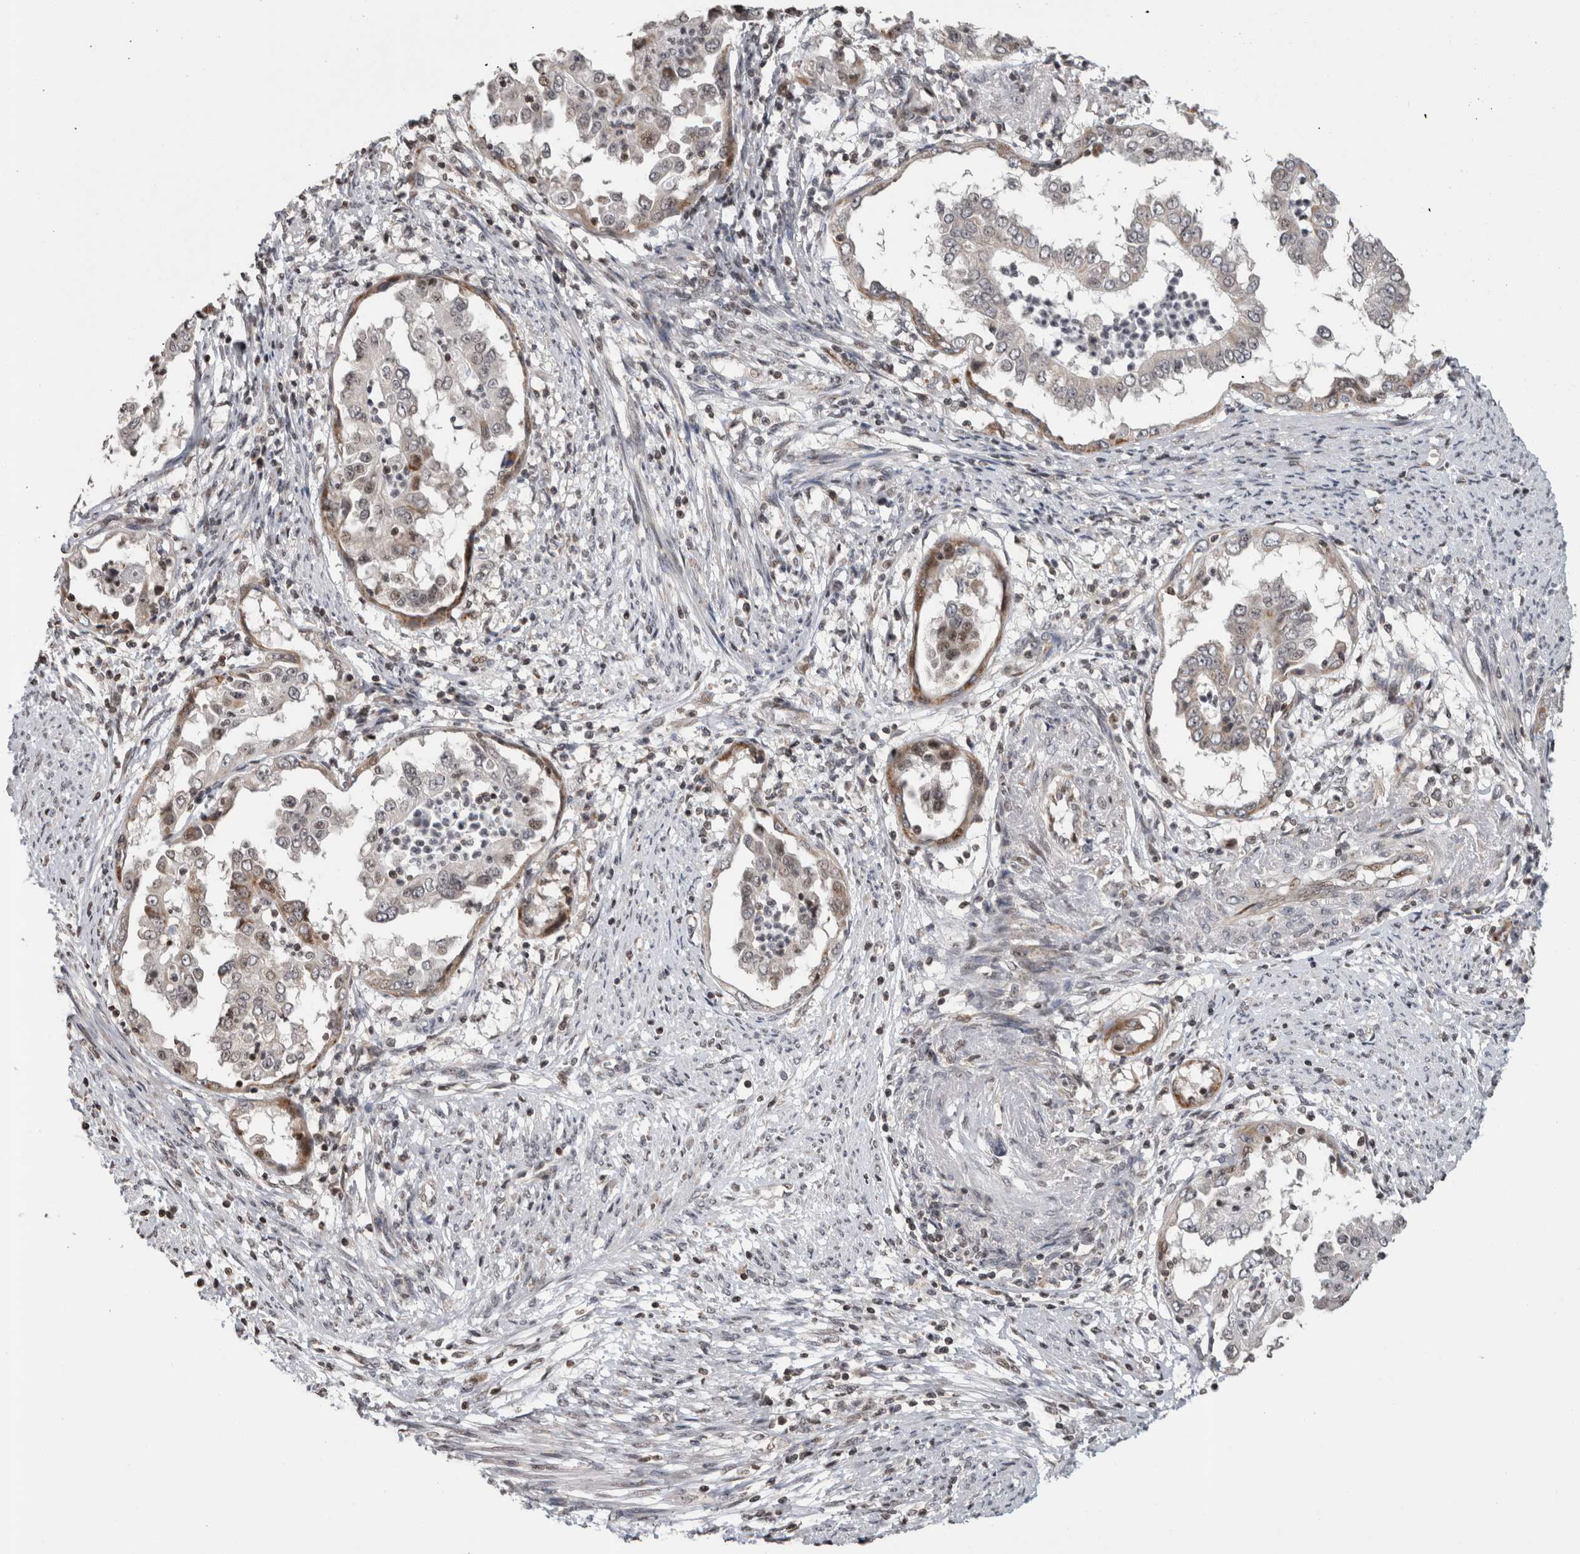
{"staining": {"intensity": "weak", "quantity": "<25%", "location": "cytoplasmic/membranous,nuclear"}, "tissue": "endometrial cancer", "cell_type": "Tumor cells", "image_type": "cancer", "snomed": [{"axis": "morphology", "description": "Adenocarcinoma, NOS"}, {"axis": "topography", "description": "Endometrium"}], "caption": "There is no significant expression in tumor cells of endometrial adenocarcinoma.", "gene": "ZBTB11", "patient": {"sex": "female", "age": 85}}